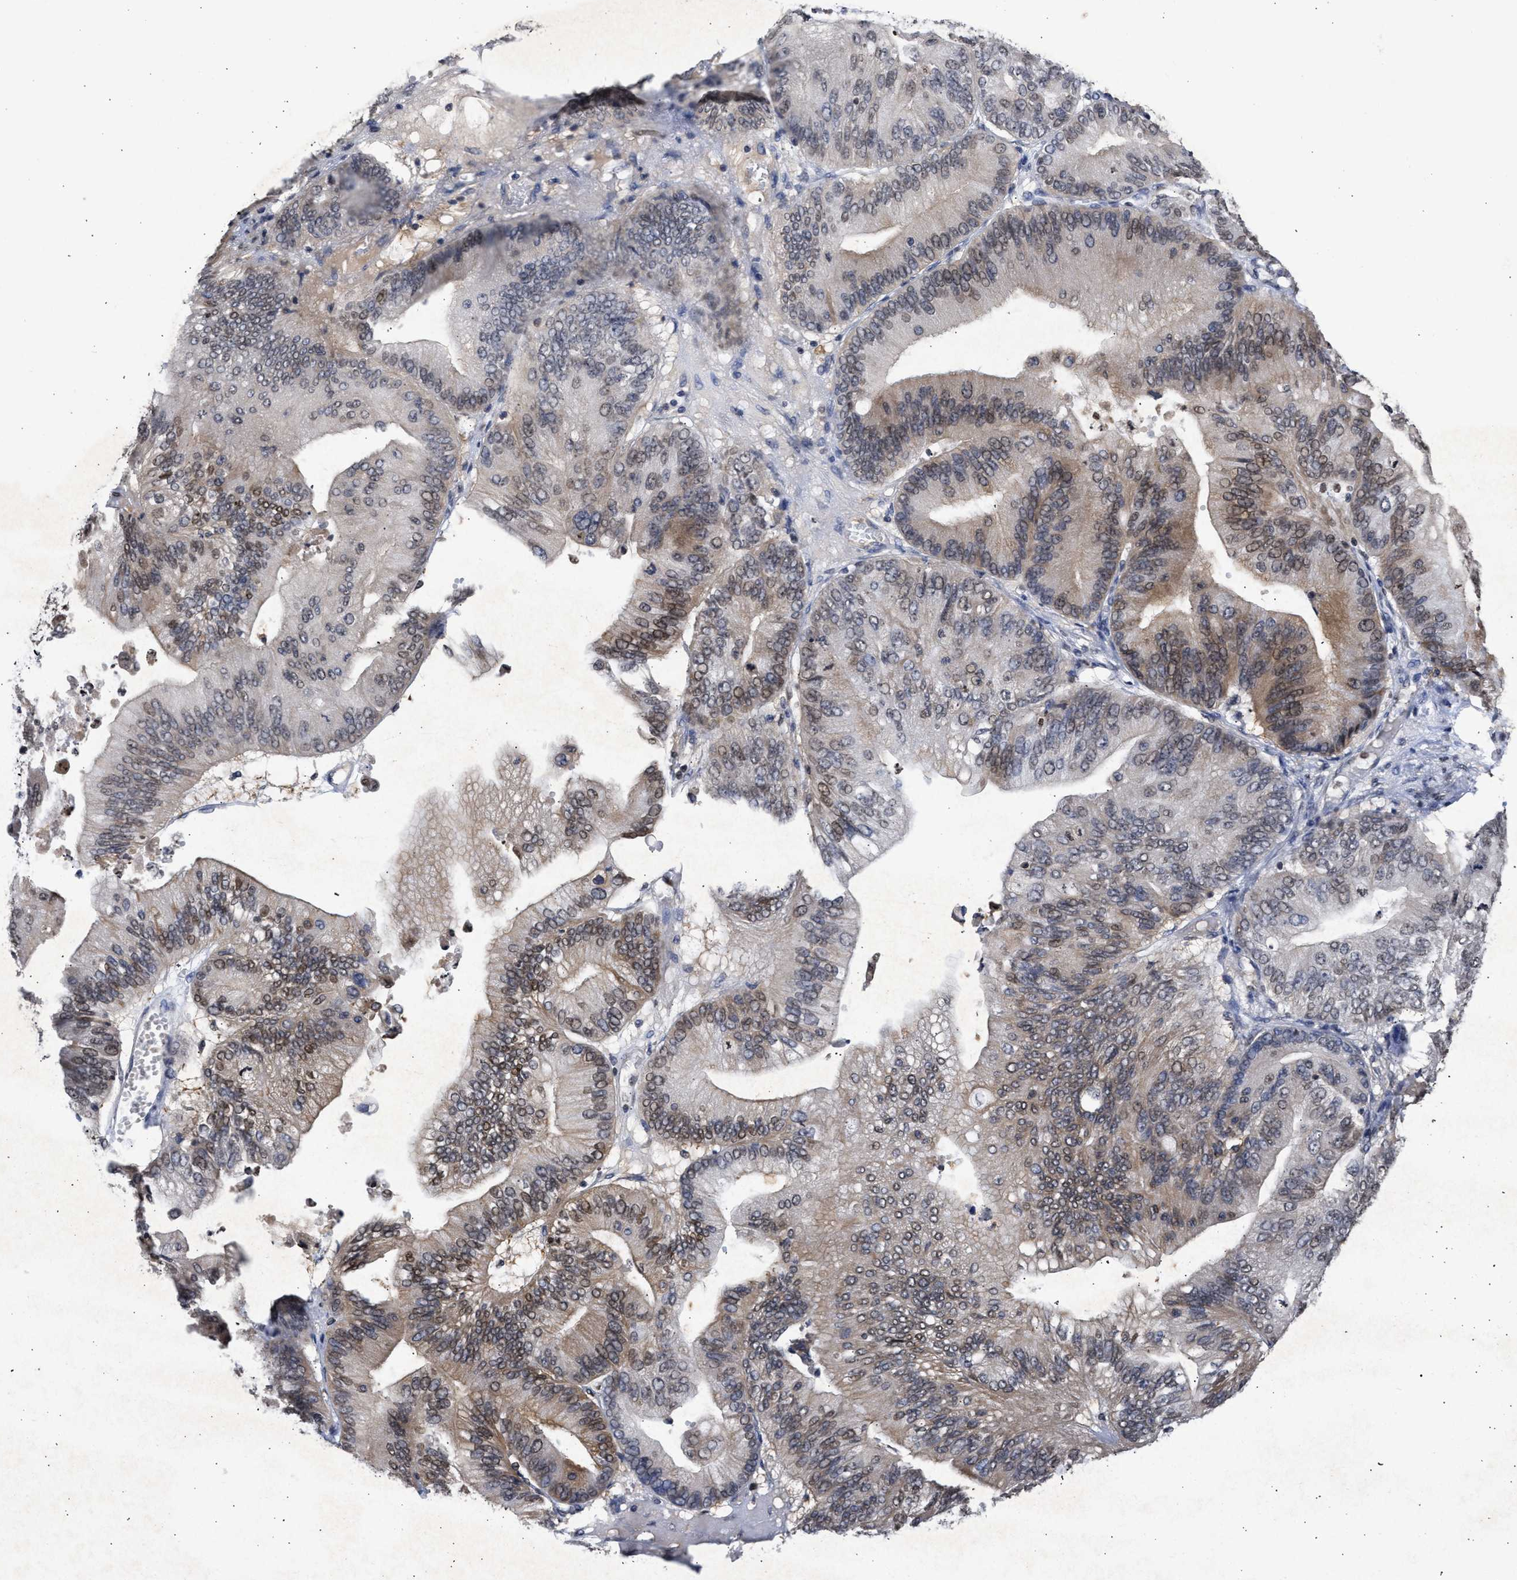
{"staining": {"intensity": "moderate", "quantity": "<25%", "location": "cytoplasmic/membranous,nuclear"}, "tissue": "ovarian cancer", "cell_type": "Tumor cells", "image_type": "cancer", "snomed": [{"axis": "morphology", "description": "Cystadenocarcinoma, mucinous, NOS"}, {"axis": "topography", "description": "Ovary"}], "caption": "Human mucinous cystadenocarcinoma (ovarian) stained with a brown dye demonstrates moderate cytoplasmic/membranous and nuclear positive staining in about <25% of tumor cells.", "gene": "NUP35", "patient": {"sex": "female", "age": 61}}